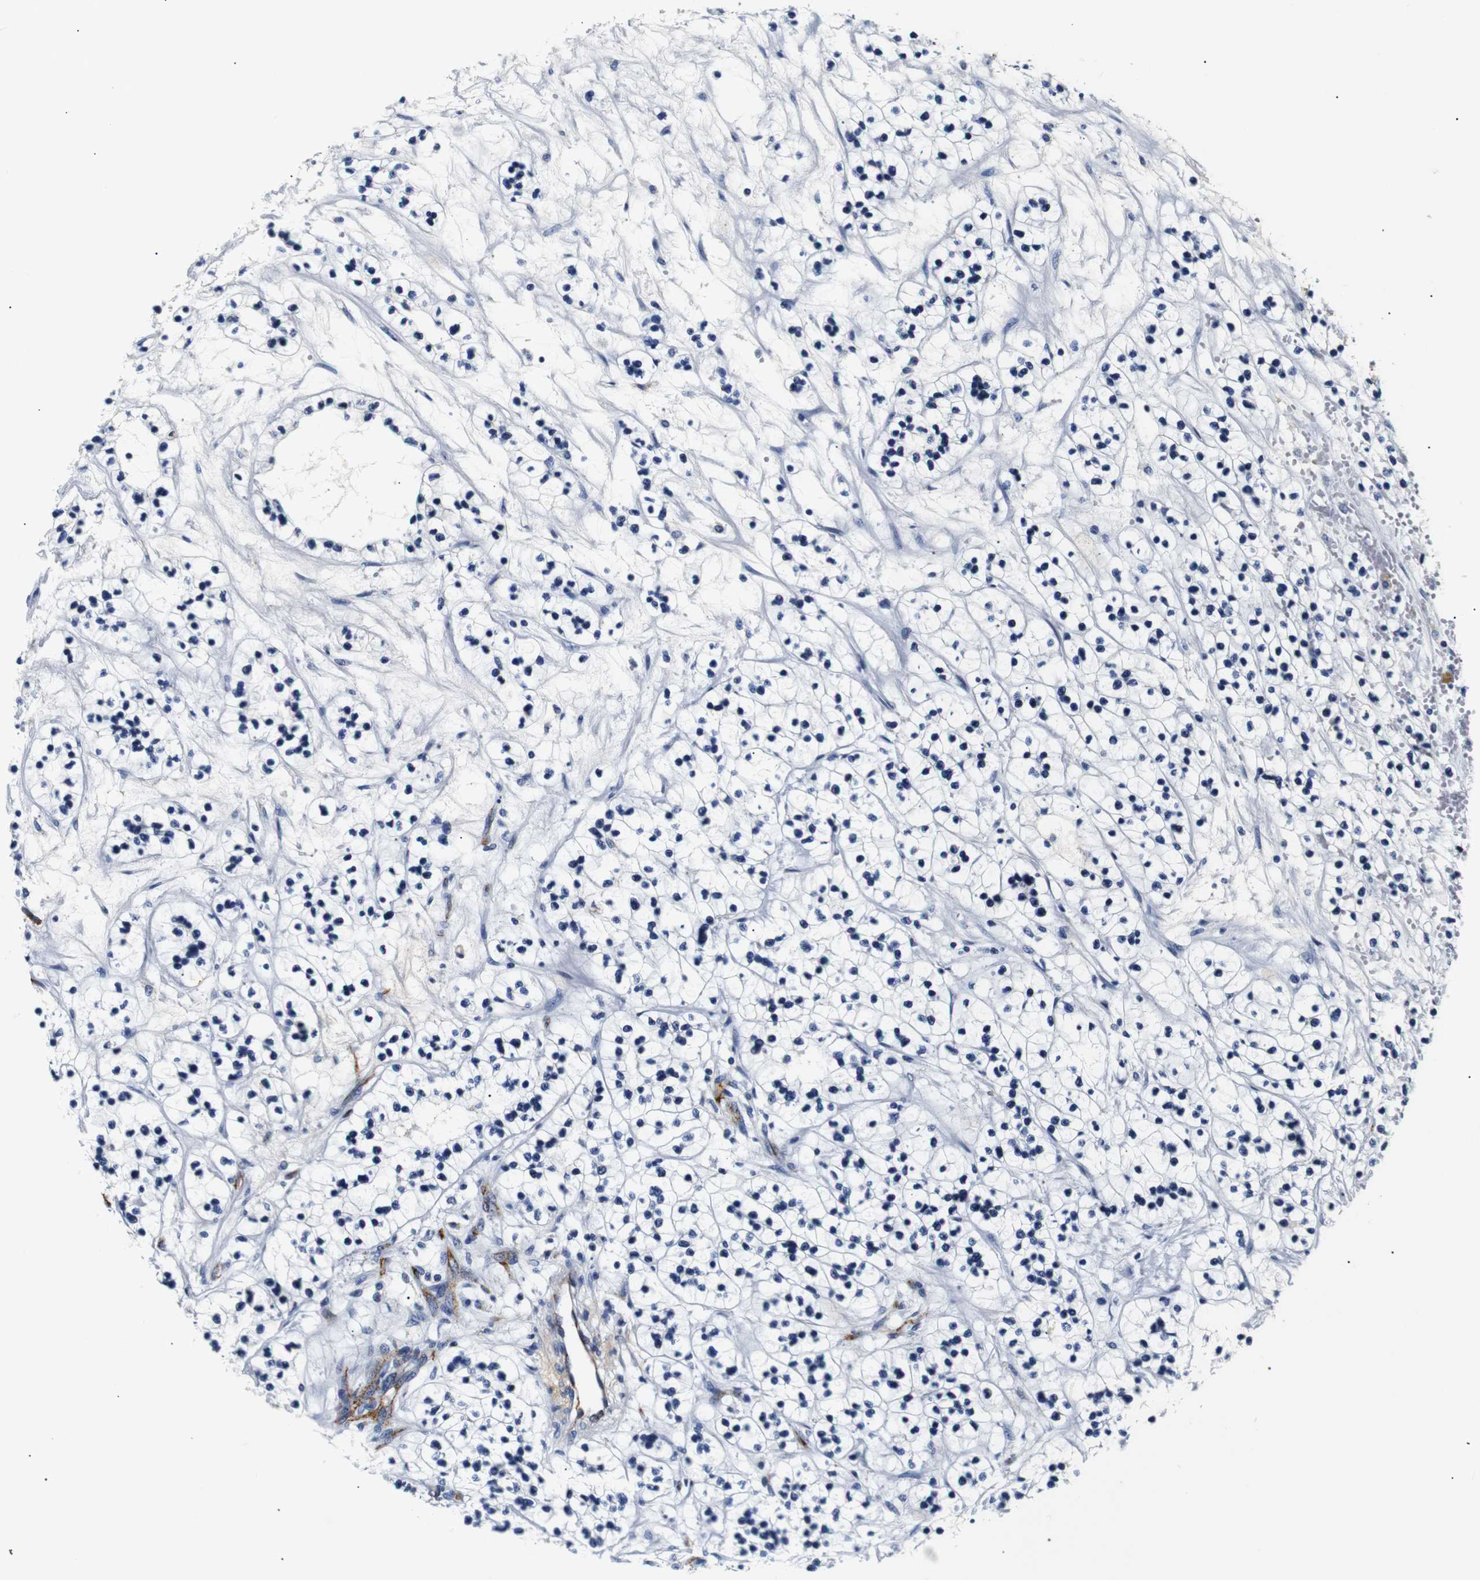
{"staining": {"intensity": "negative", "quantity": "none", "location": "none"}, "tissue": "renal cancer", "cell_type": "Tumor cells", "image_type": "cancer", "snomed": [{"axis": "morphology", "description": "Adenocarcinoma, NOS"}, {"axis": "topography", "description": "Kidney"}], "caption": "This is a photomicrograph of IHC staining of adenocarcinoma (renal), which shows no positivity in tumor cells.", "gene": "MUC4", "patient": {"sex": "female", "age": 57}}